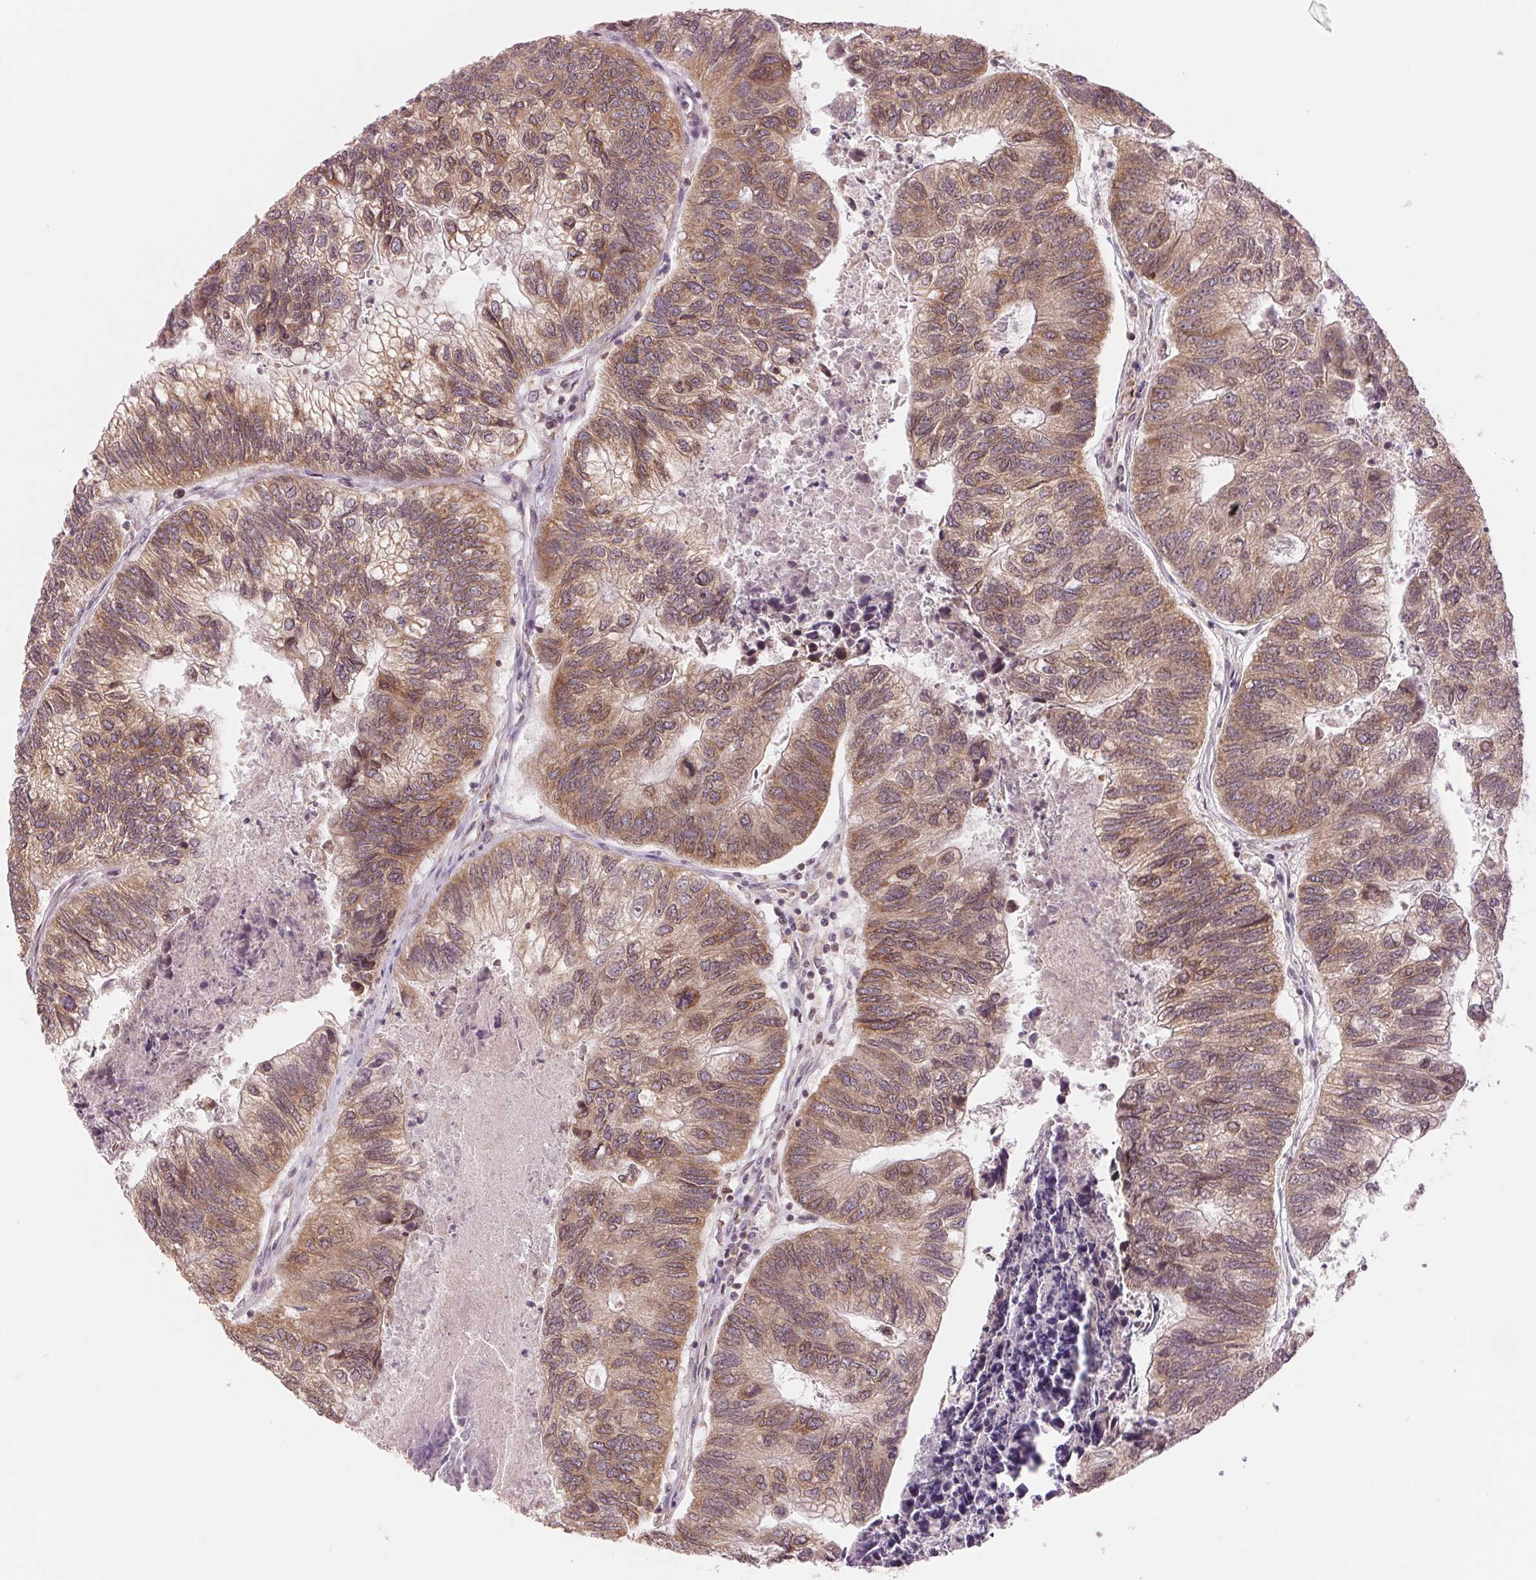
{"staining": {"intensity": "moderate", "quantity": ">75%", "location": "cytoplasmic/membranous"}, "tissue": "colorectal cancer", "cell_type": "Tumor cells", "image_type": "cancer", "snomed": [{"axis": "morphology", "description": "Adenocarcinoma, NOS"}, {"axis": "topography", "description": "Colon"}], "caption": "Immunohistochemical staining of human colorectal adenocarcinoma exhibits medium levels of moderate cytoplasmic/membranous protein expression in approximately >75% of tumor cells.", "gene": "TECR", "patient": {"sex": "female", "age": 67}}